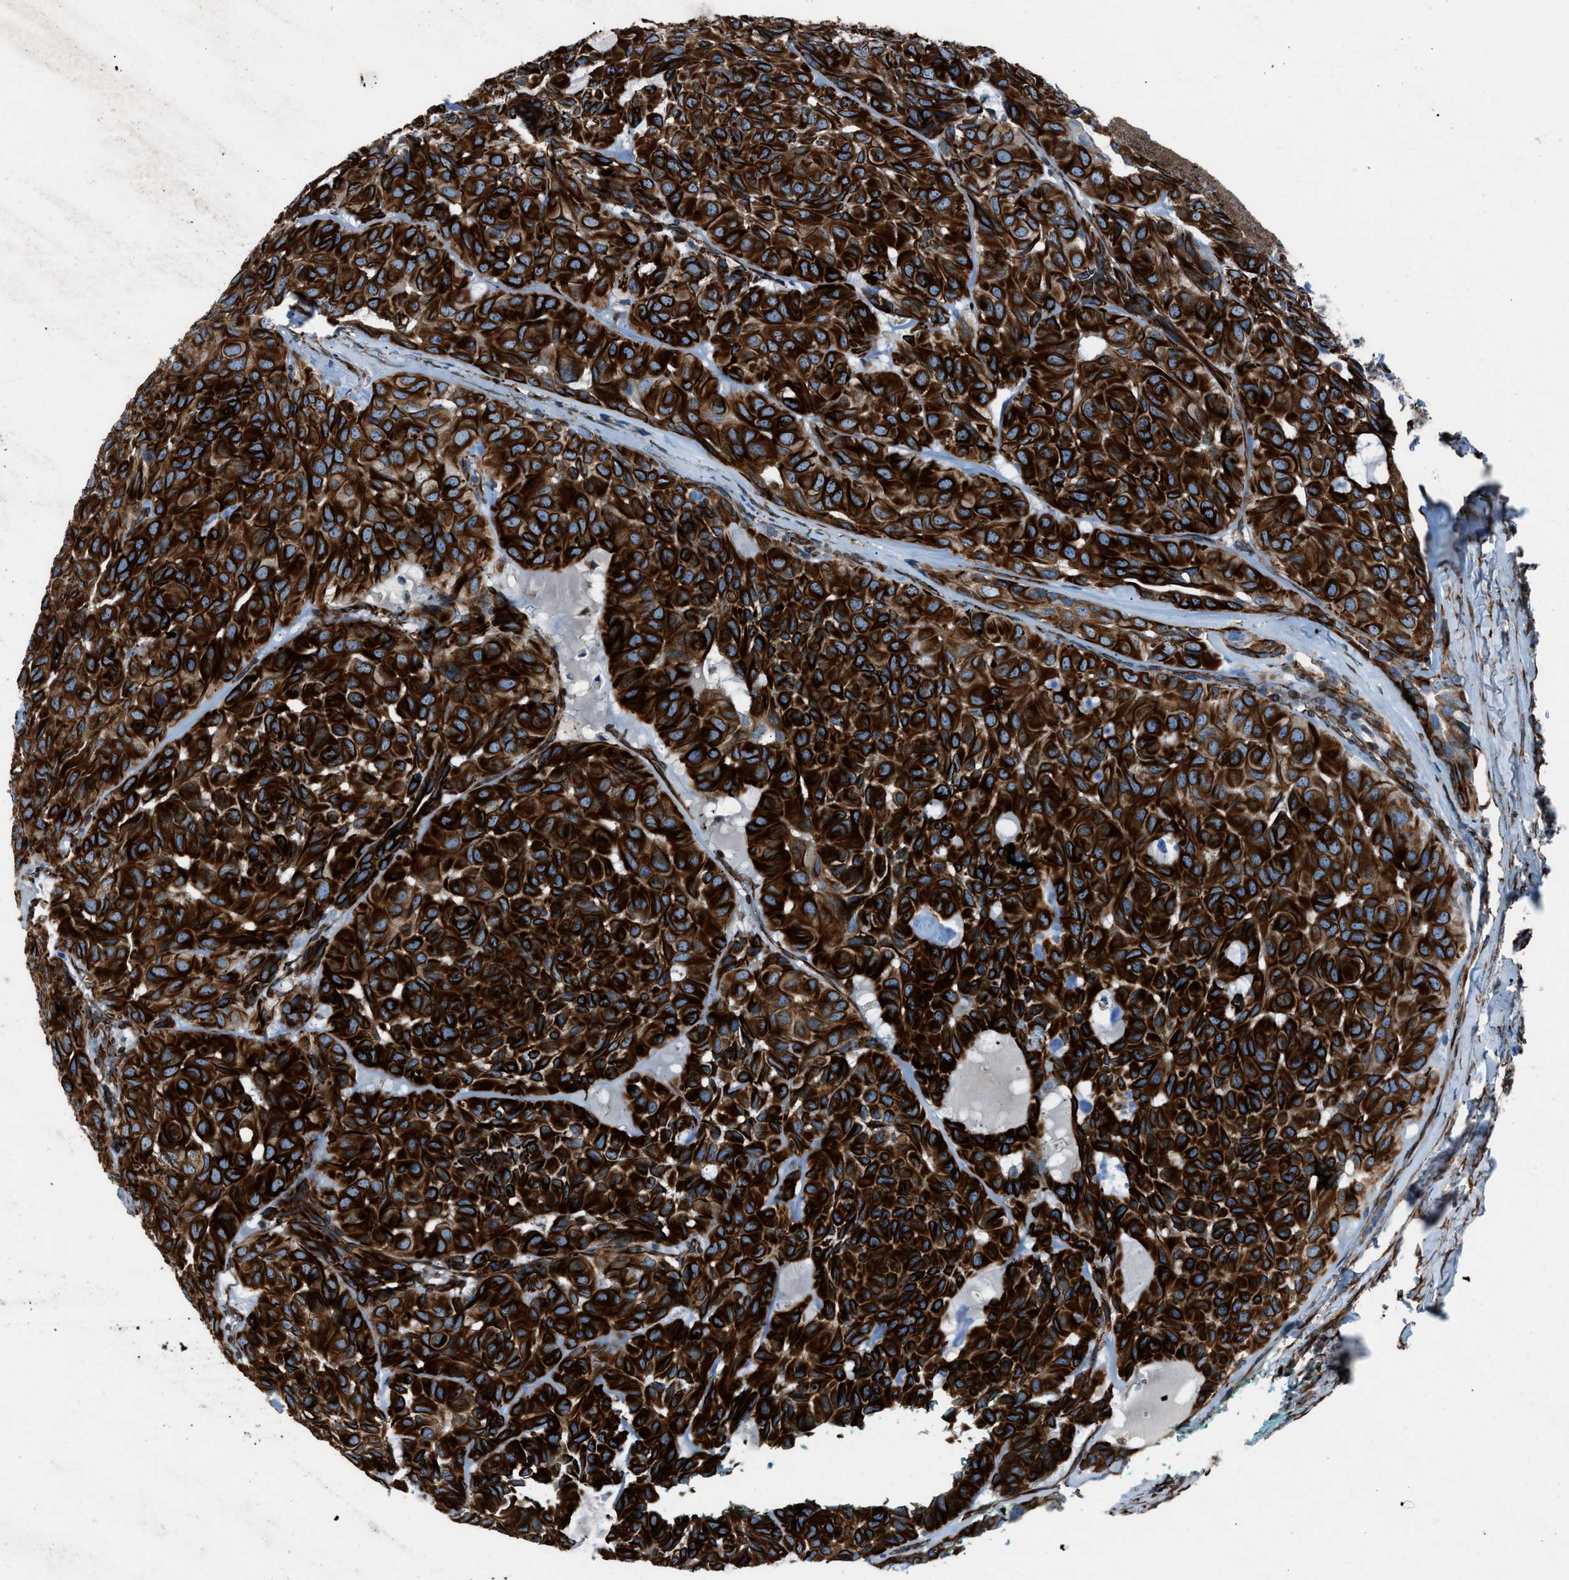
{"staining": {"intensity": "strong", "quantity": ">75%", "location": "cytoplasmic/membranous"}, "tissue": "head and neck cancer", "cell_type": "Tumor cells", "image_type": "cancer", "snomed": [{"axis": "morphology", "description": "Adenocarcinoma, NOS"}, {"axis": "topography", "description": "Salivary gland, NOS"}, {"axis": "topography", "description": "Head-Neck"}], "caption": "Immunohistochemistry (IHC) image of neoplastic tissue: head and neck cancer (adenocarcinoma) stained using immunohistochemistry (IHC) shows high levels of strong protein expression localized specifically in the cytoplasmic/membranous of tumor cells, appearing as a cytoplasmic/membranous brown color.", "gene": "CABP7", "patient": {"sex": "female", "age": 76}}